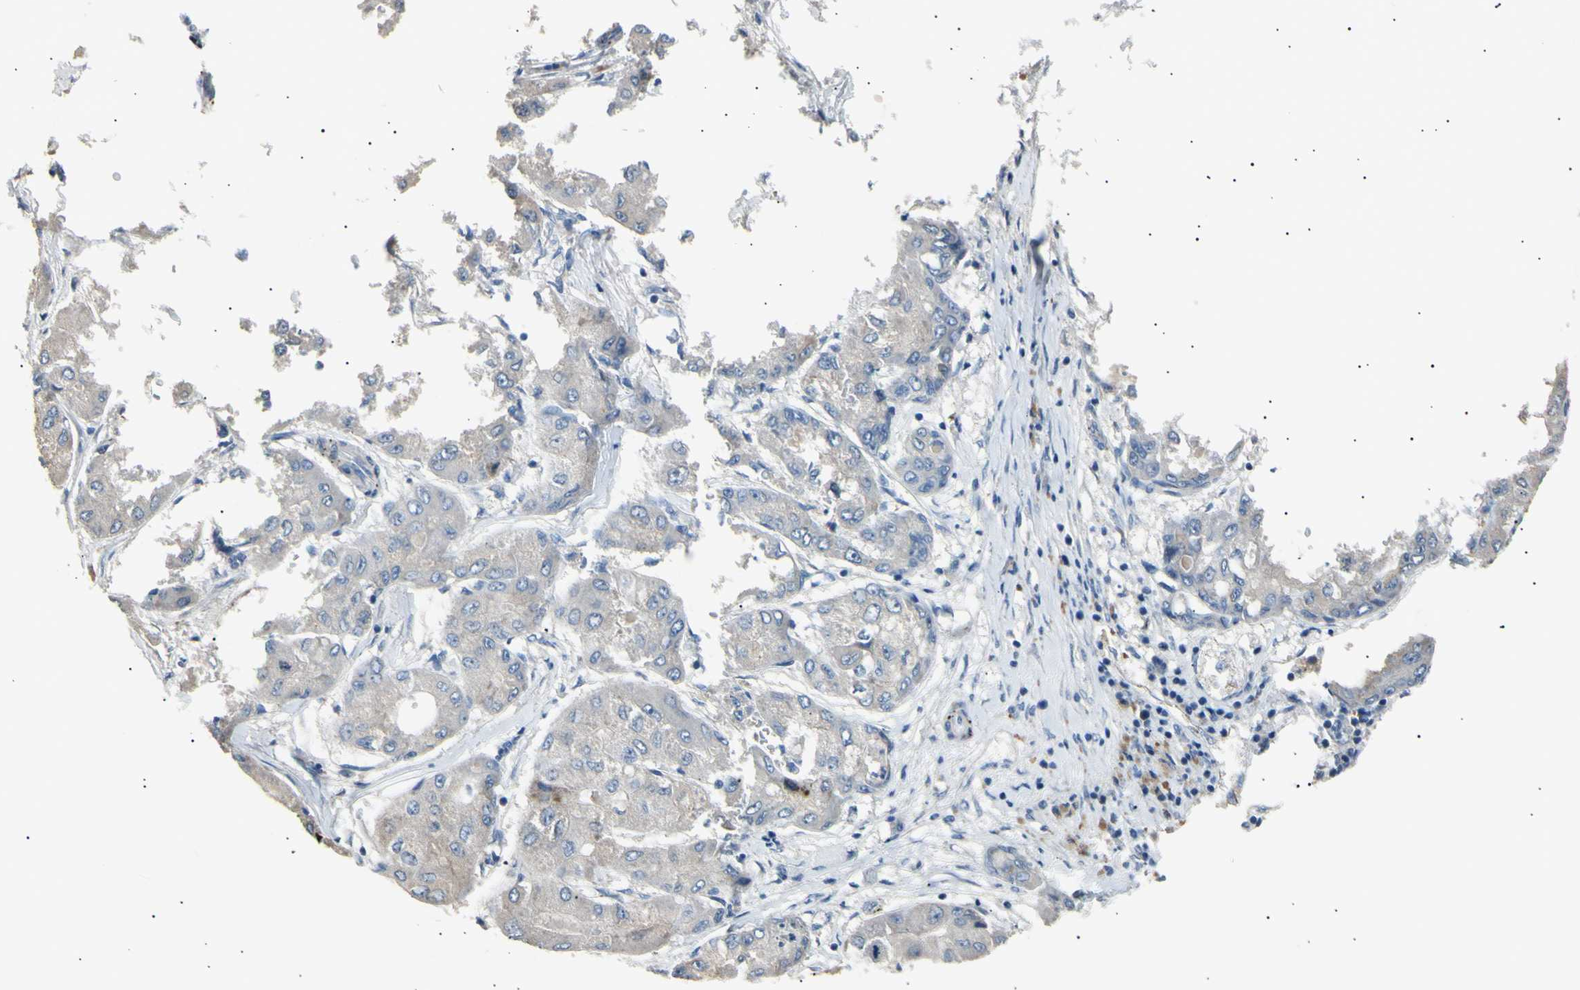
{"staining": {"intensity": "moderate", "quantity": "<25%", "location": "cytoplasmic/membranous"}, "tissue": "liver cancer", "cell_type": "Tumor cells", "image_type": "cancer", "snomed": [{"axis": "morphology", "description": "Carcinoma, Hepatocellular, NOS"}, {"axis": "topography", "description": "Liver"}], "caption": "High-magnification brightfield microscopy of liver hepatocellular carcinoma stained with DAB (brown) and counterstained with hematoxylin (blue). tumor cells exhibit moderate cytoplasmic/membranous expression is identified in approximately<25% of cells.", "gene": "LDLR", "patient": {"sex": "male", "age": 80}}